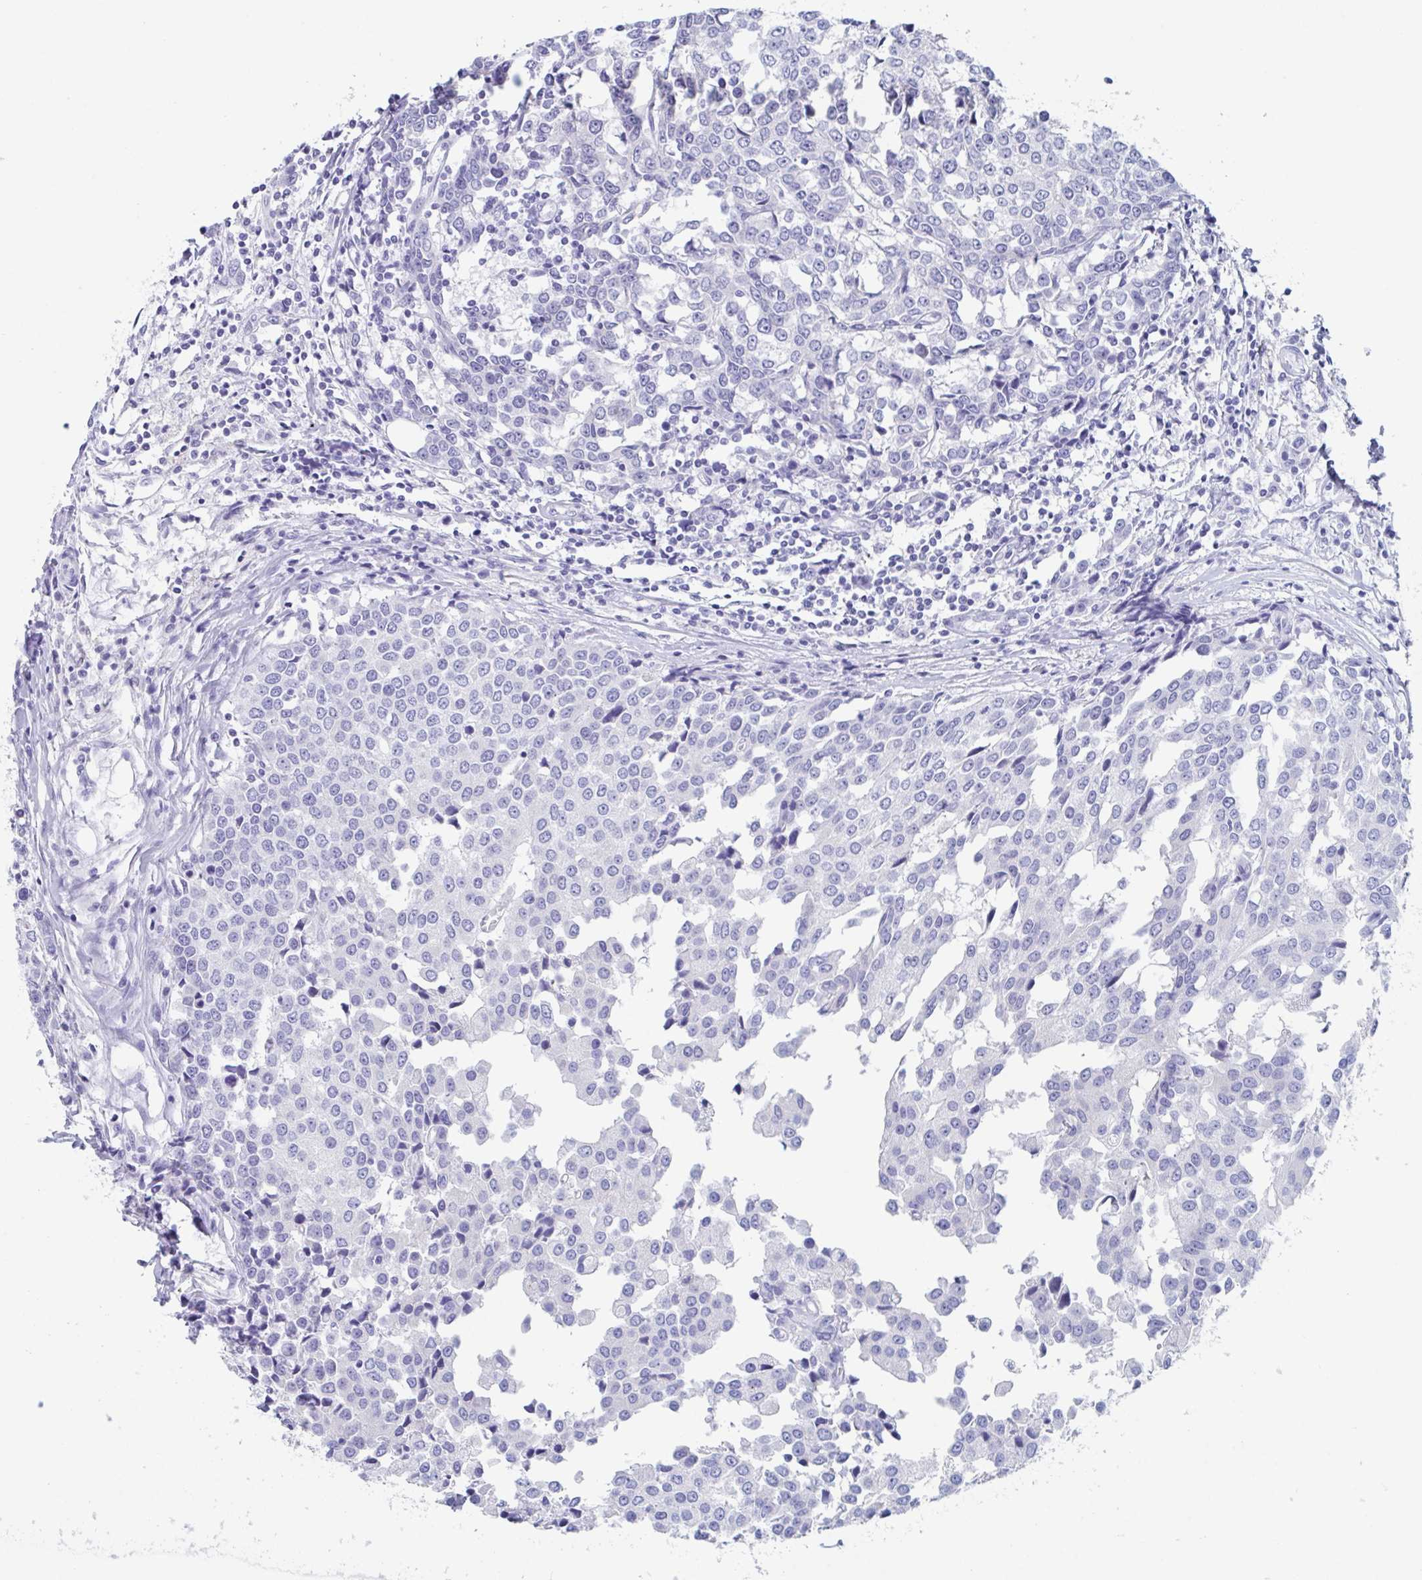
{"staining": {"intensity": "negative", "quantity": "none", "location": "none"}, "tissue": "breast cancer", "cell_type": "Tumor cells", "image_type": "cancer", "snomed": [{"axis": "morphology", "description": "Duct carcinoma"}, {"axis": "topography", "description": "Breast"}], "caption": "Tumor cells show no significant protein expression in intraductal carcinoma (breast).", "gene": "ZPBP", "patient": {"sex": "female", "age": 80}}